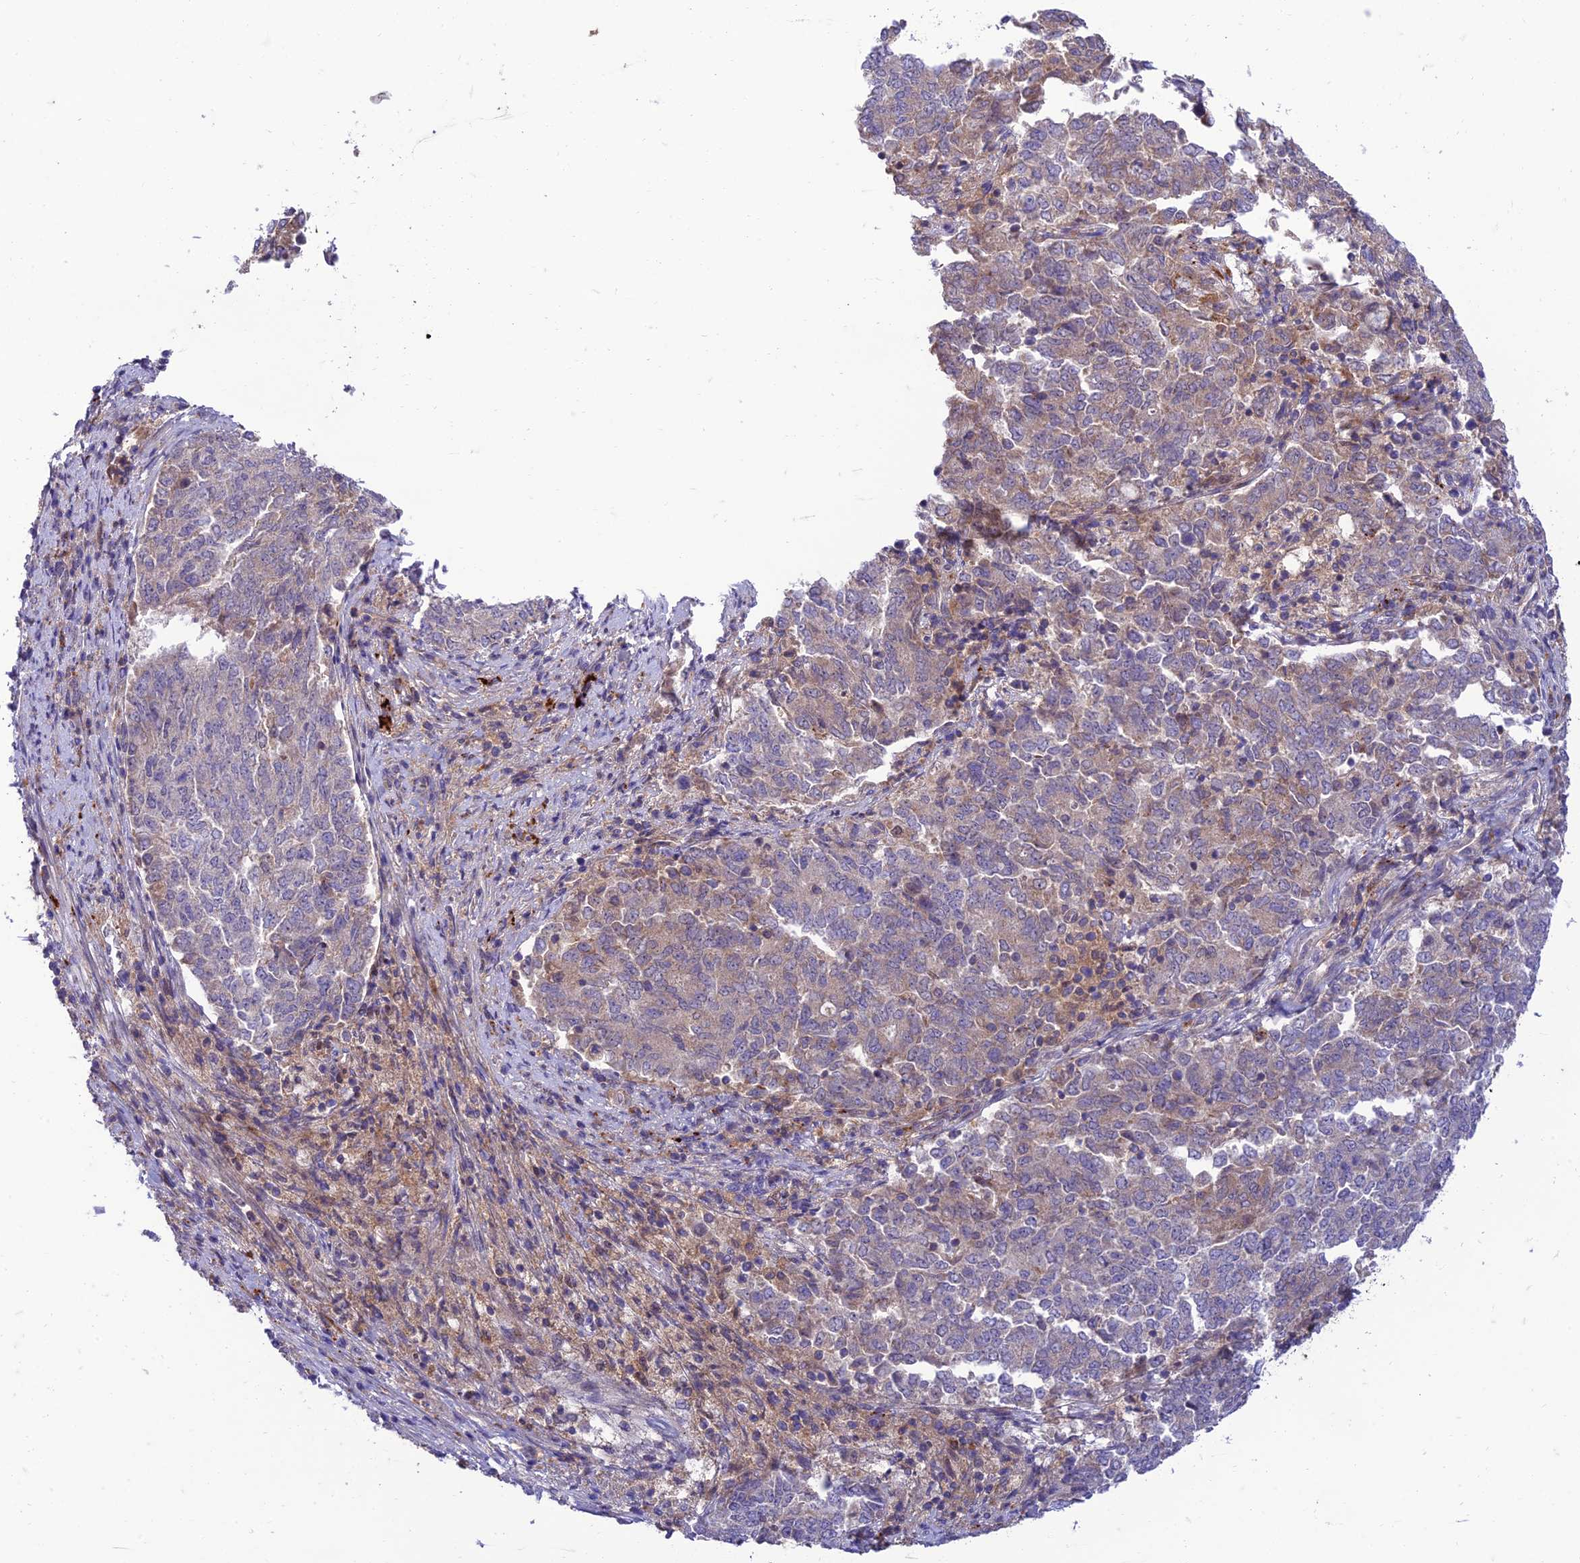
{"staining": {"intensity": "weak", "quantity": "<25%", "location": "cytoplasmic/membranous"}, "tissue": "endometrial cancer", "cell_type": "Tumor cells", "image_type": "cancer", "snomed": [{"axis": "morphology", "description": "Adenocarcinoma, NOS"}, {"axis": "topography", "description": "Endometrium"}], "caption": "This is an immunohistochemistry photomicrograph of endometrial cancer (adenocarcinoma). There is no expression in tumor cells.", "gene": "IRAK3", "patient": {"sex": "female", "age": 80}}